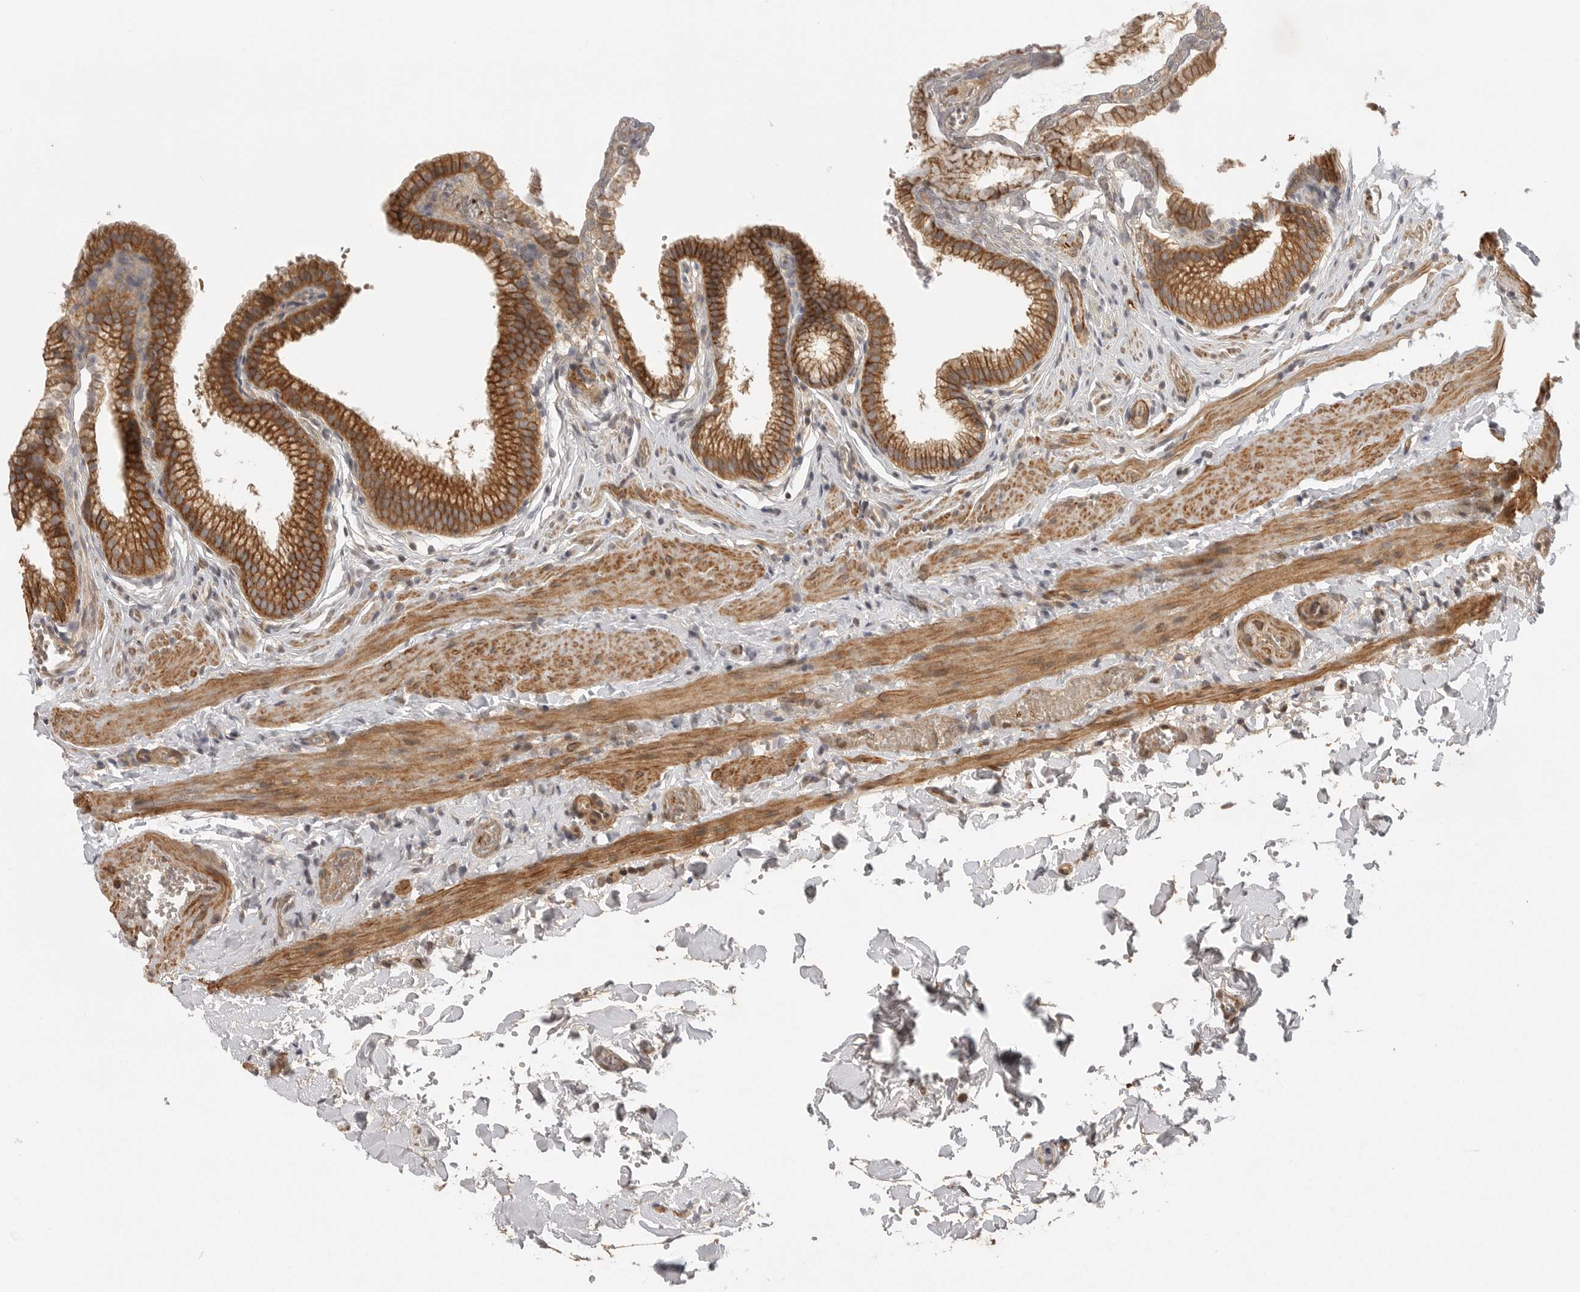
{"staining": {"intensity": "strong", "quantity": ">75%", "location": "cytoplasmic/membranous"}, "tissue": "gallbladder", "cell_type": "Glandular cells", "image_type": "normal", "snomed": [{"axis": "morphology", "description": "Normal tissue, NOS"}, {"axis": "topography", "description": "Gallbladder"}], "caption": "A photomicrograph showing strong cytoplasmic/membranous positivity in approximately >75% of glandular cells in unremarkable gallbladder, as visualized by brown immunohistochemical staining.", "gene": "CCPG1", "patient": {"sex": "male", "age": 38}}